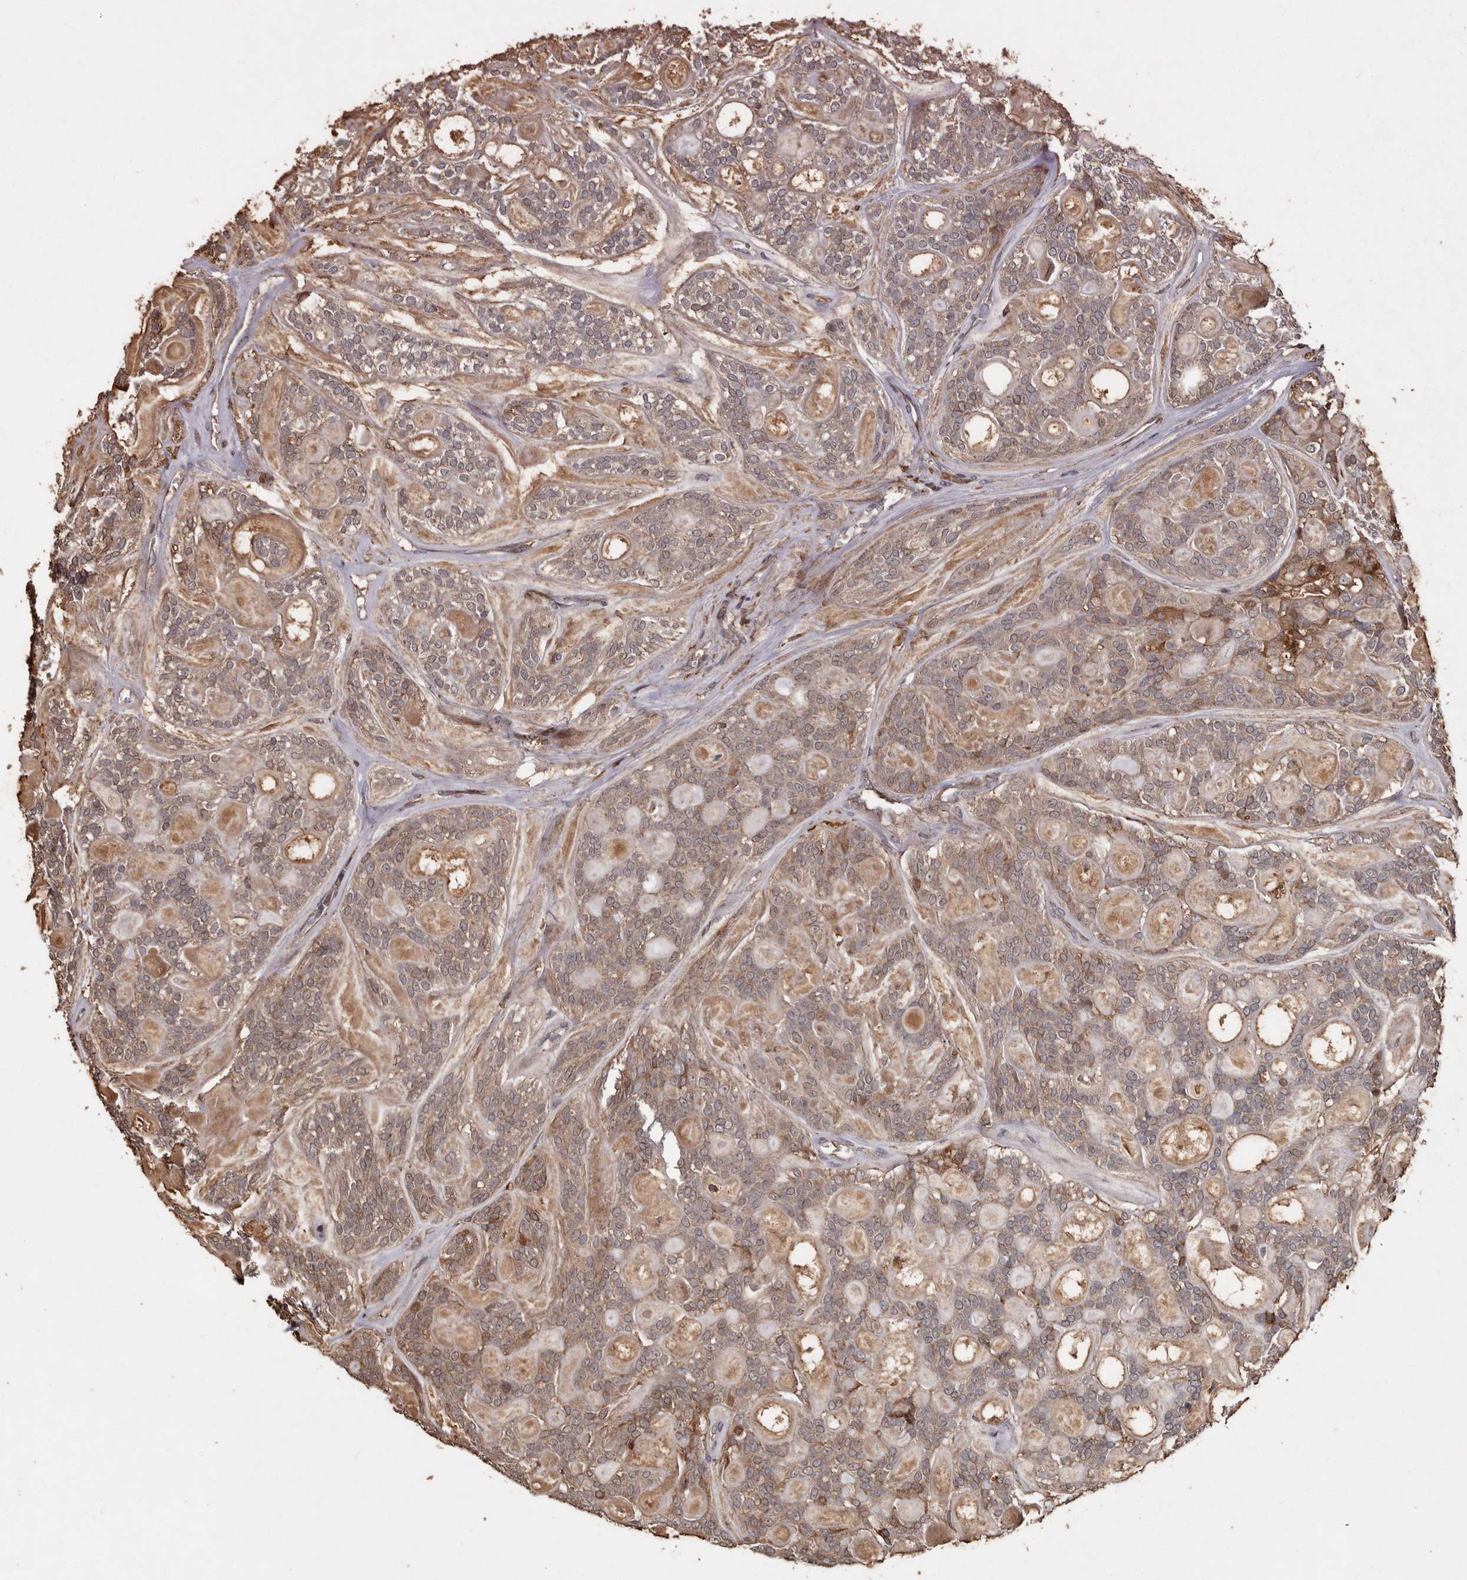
{"staining": {"intensity": "moderate", "quantity": ">75%", "location": "cytoplasmic/membranous"}, "tissue": "head and neck cancer", "cell_type": "Tumor cells", "image_type": "cancer", "snomed": [{"axis": "morphology", "description": "Adenocarcinoma, NOS"}, {"axis": "topography", "description": "Head-Neck"}], "caption": "Tumor cells demonstrate medium levels of moderate cytoplasmic/membranous staining in about >75% of cells in human head and neck adenocarcinoma.", "gene": "RANBP17", "patient": {"sex": "male", "age": 66}}